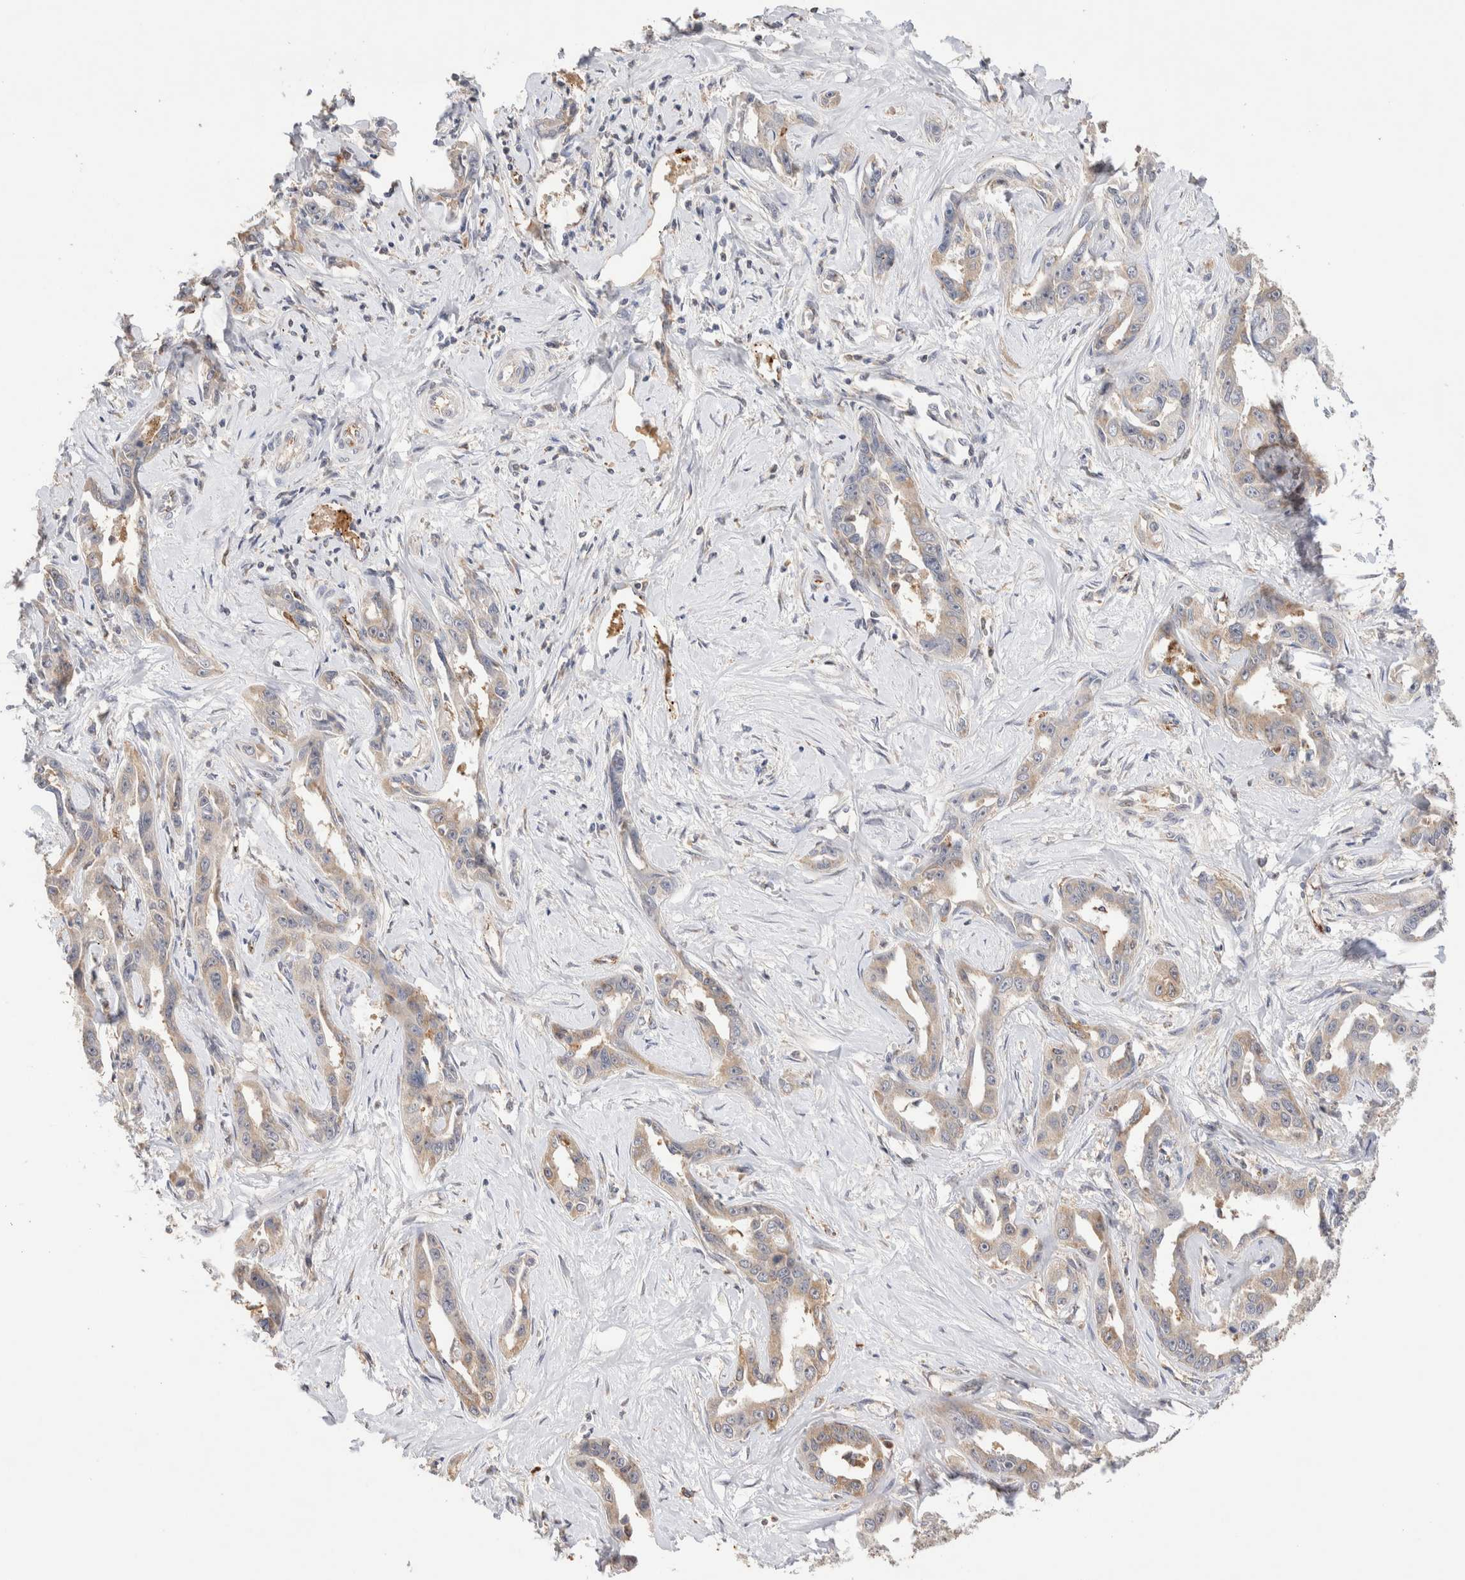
{"staining": {"intensity": "weak", "quantity": "<25%", "location": "cytoplasmic/membranous"}, "tissue": "liver cancer", "cell_type": "Tumor cells", "image_type": "cancer", "snomed": [{"axis": "morphology", "description": "Cholangiocarcinoma"}, {"axis": "topography", "description": "Liver"}], "caption": "Immunohistochemical staining of human liver cholangiocarcinoma displays no significant positivity in tumor cells.", "gene": "NSMAF", "patient": {"sex": "male", "age": 59}}